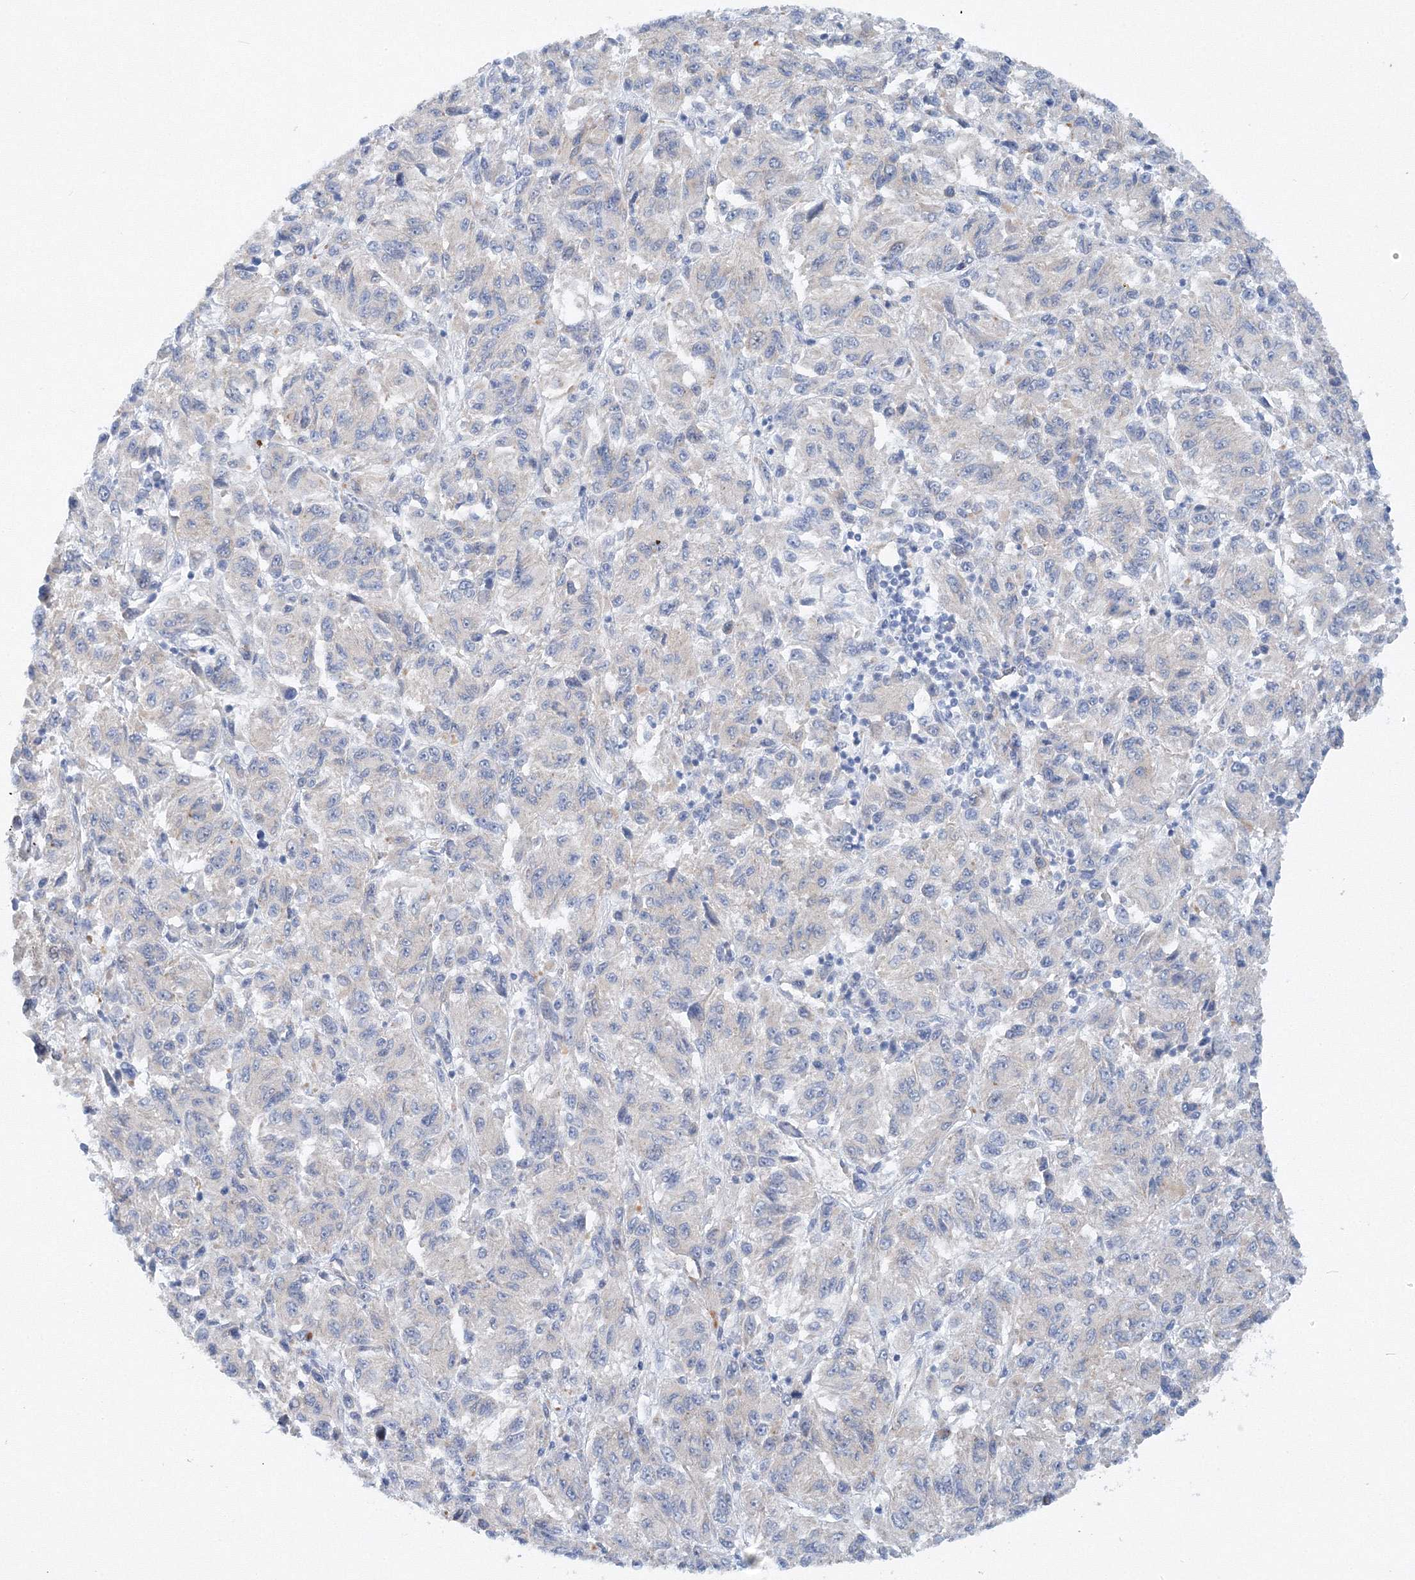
{"staining": {"intensity": "negative", "quantity": "none", "location": "none"}, "tissue": "melanoma", "cell_type": "Tumor cells", "image_type": "cancer", "snomed": [{"axis": "morphology", "description": "Malignant melanoma, Metastatic site"}, {"axis": "topography", "description": "Lung"}], "caption": "A histopathology image of melanoma stained for a protein shows no brown staining in tumor cells.", "gene": "TANC1", "patient": {"sex": "male", "age": 64}}